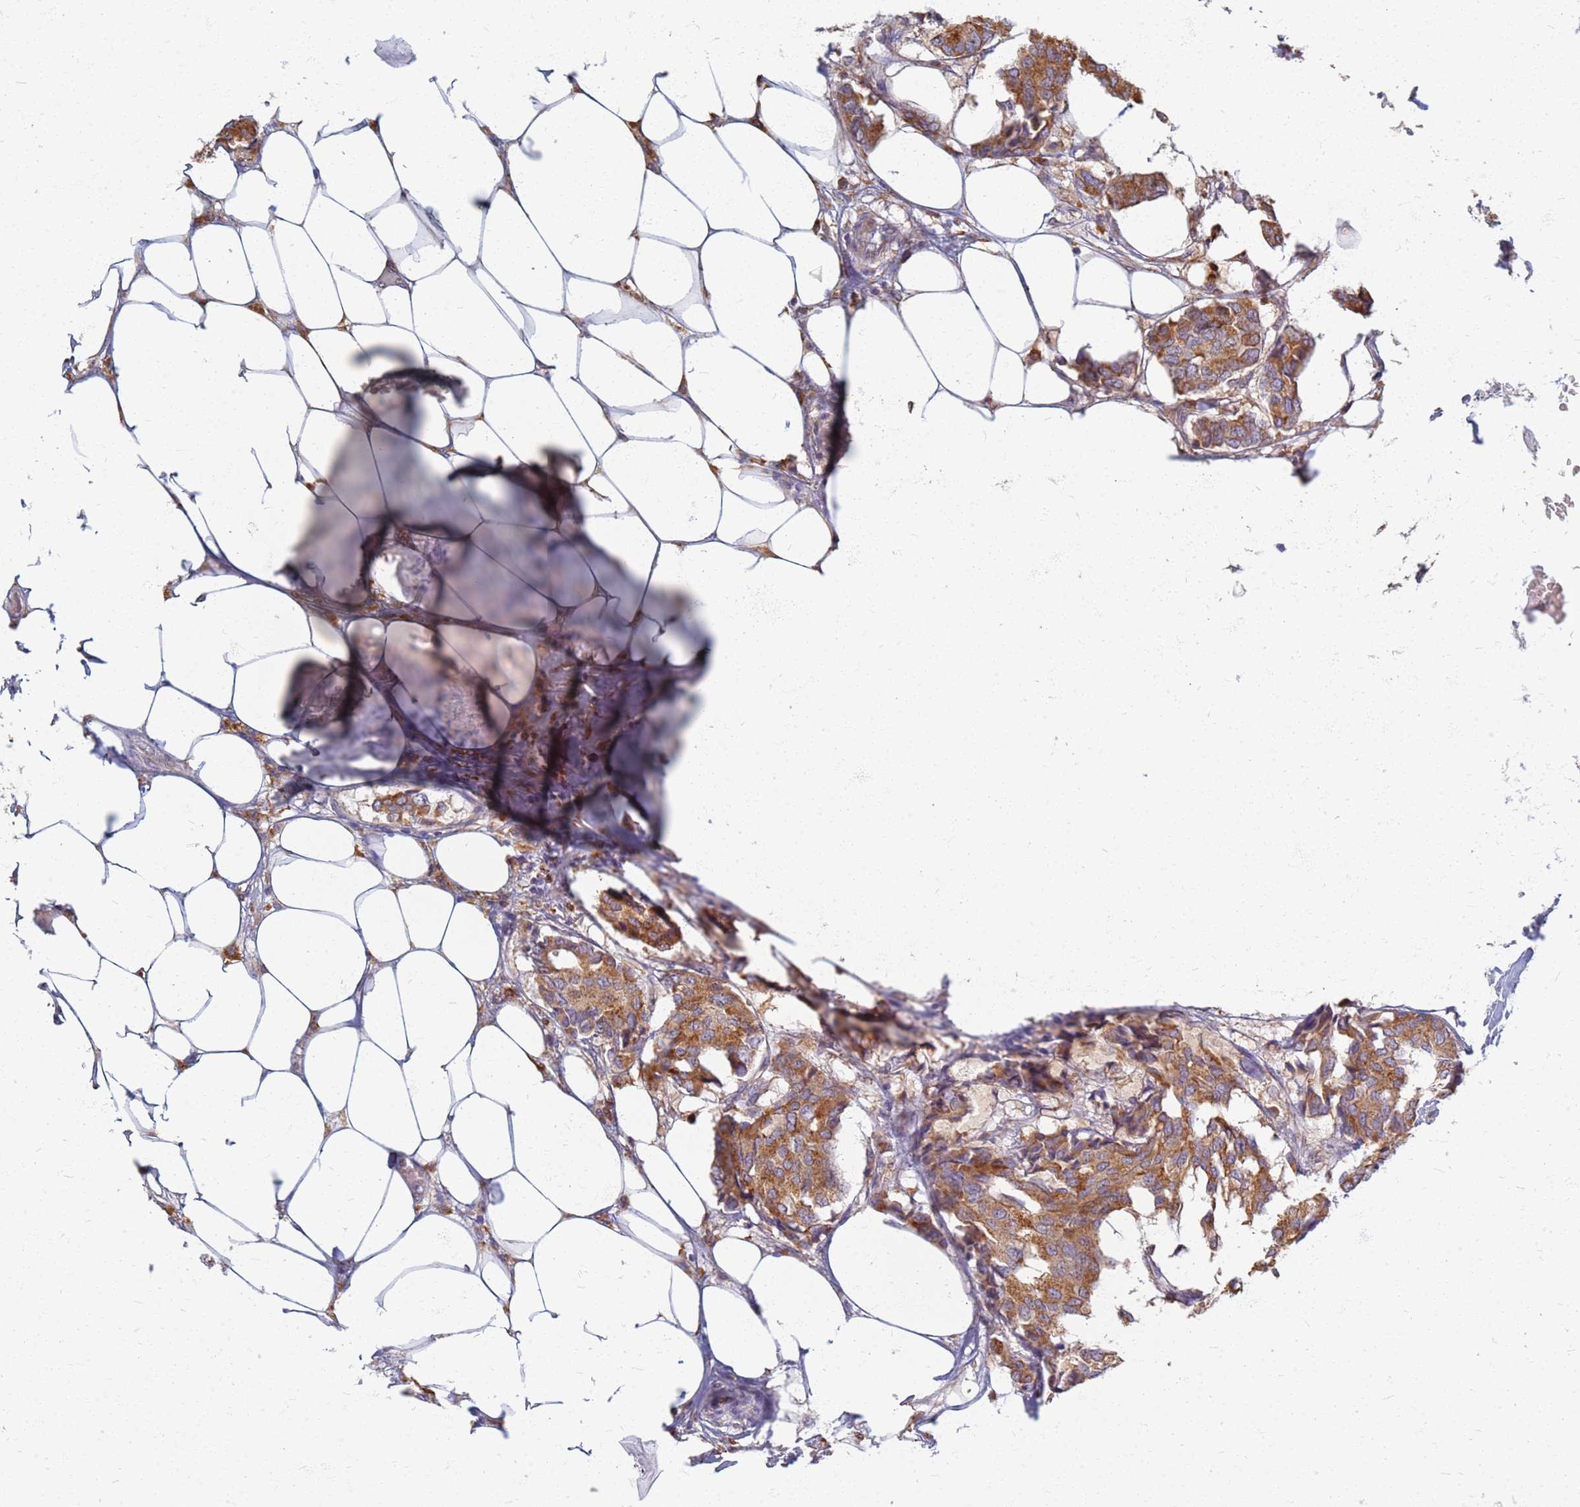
{"staining": {"intensity": "moderate", "quantity": ">75%", "location": "cytoplasmic/membranous"}, "tissue": "breast cancer", "cell_type": "Tumor cells", "image_type": "cancer", "snomed": [{"axis": "morphology", "description": "Duct carcinoma"}, {"axis": "topography", "description": "Breast"}], "caption": "Human breast cancer stained with a brown dye reveals moderate cytoplasmic/membranous positive positivity in approximately >75% of tumor cells.", "gene": "ATP6V1E1", "patient": {"sex": "female", "age": 75}}